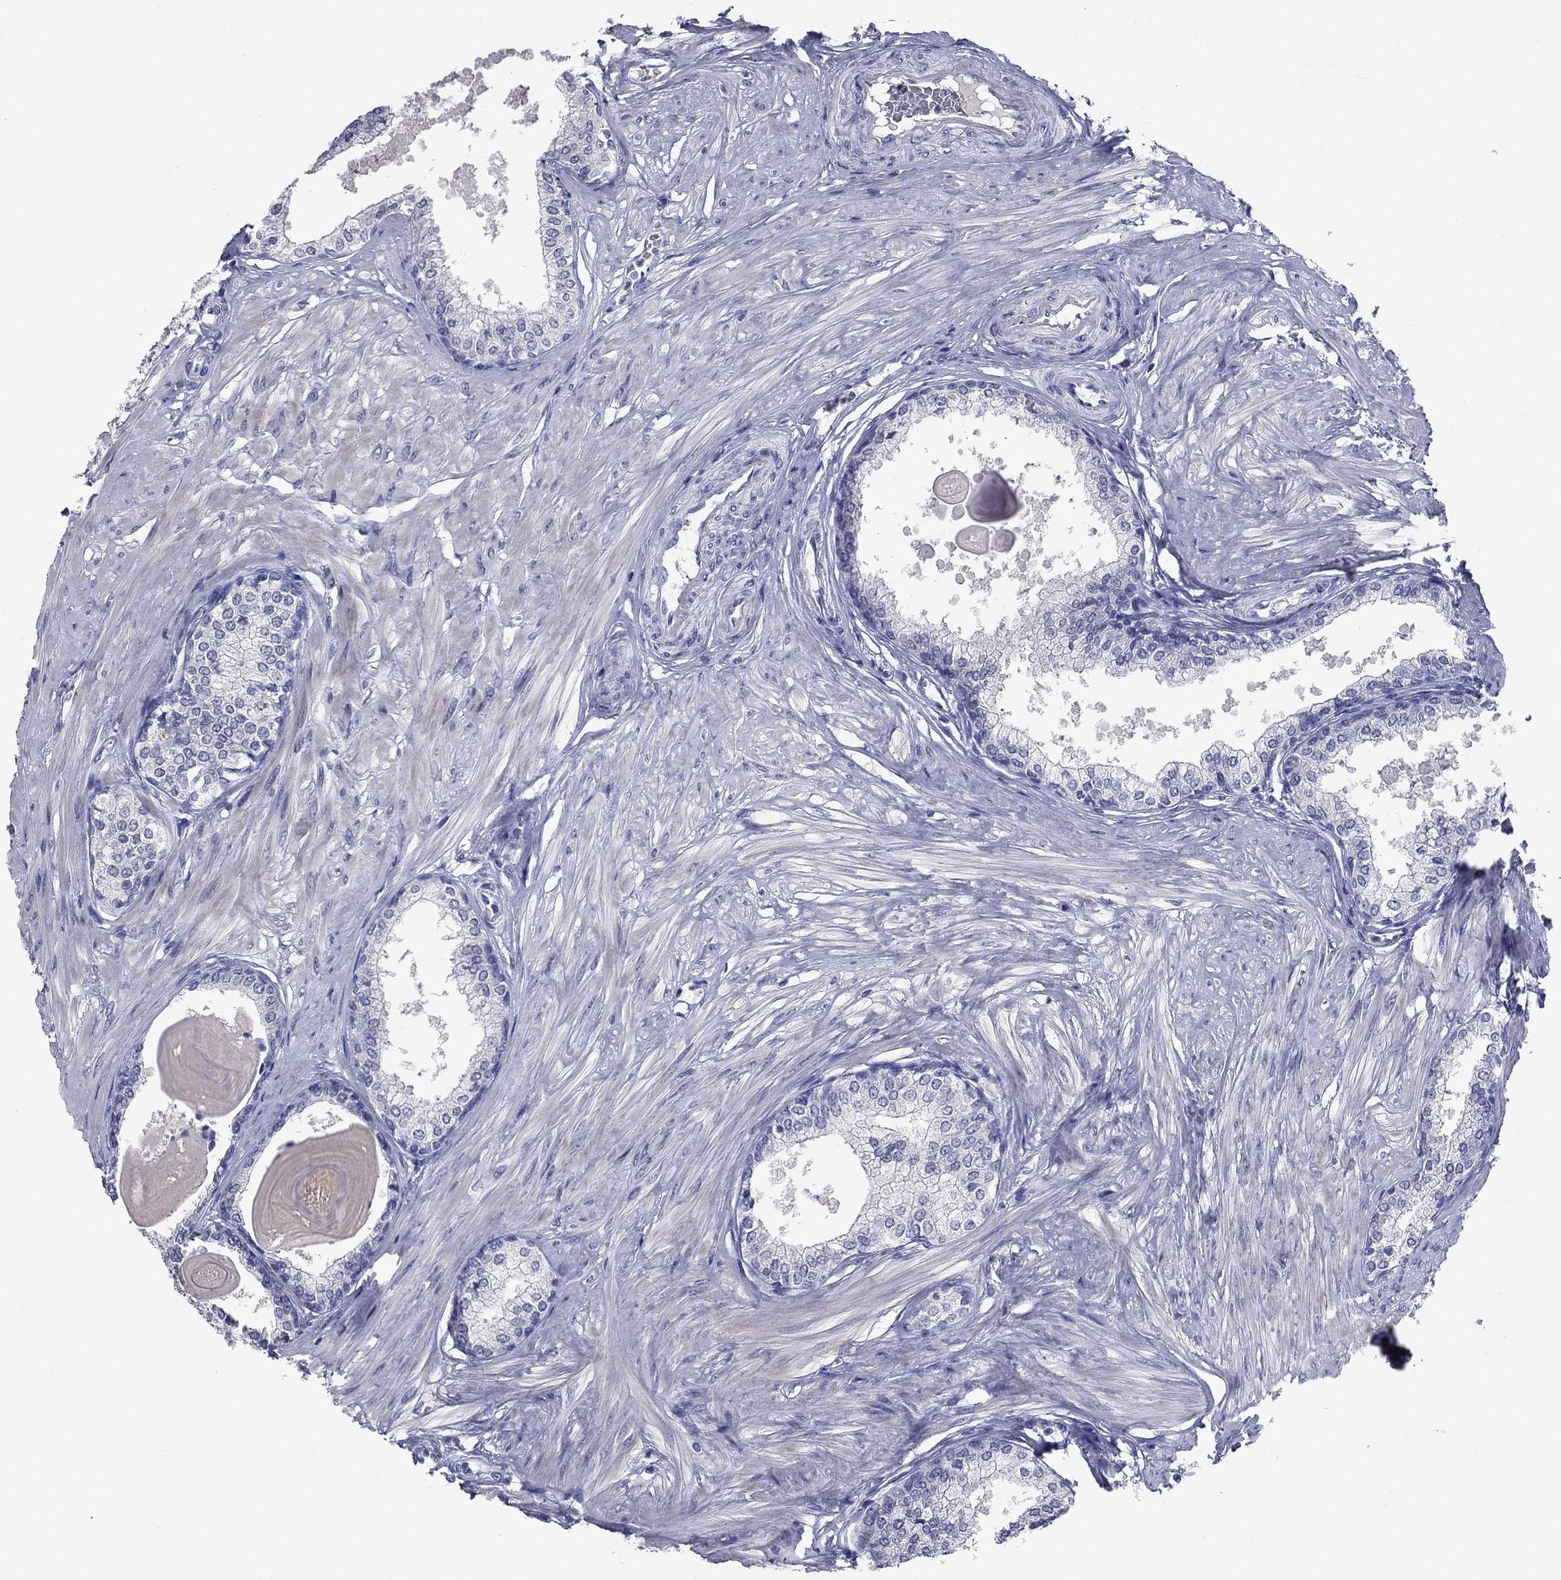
{"staining": {"intensity": "negative", "quantity": "none", "location": "none"}, "tissue": "prostate", "cell_type": "Glandular cells", "image_type": "normal", "snomed": [{"axis": "morphology", "description": "Normal tissue, NOS"}, {"axis": "topography", "description": "Prostate"}], "caption": "Immunohistochemical staining of normal prostate shows no significant staining in glandular cells. (DAB immunohistochemistry (IHC), high magnification).", "gene": "CFAP119", "patient": {"sex": "male", "age": 63}}